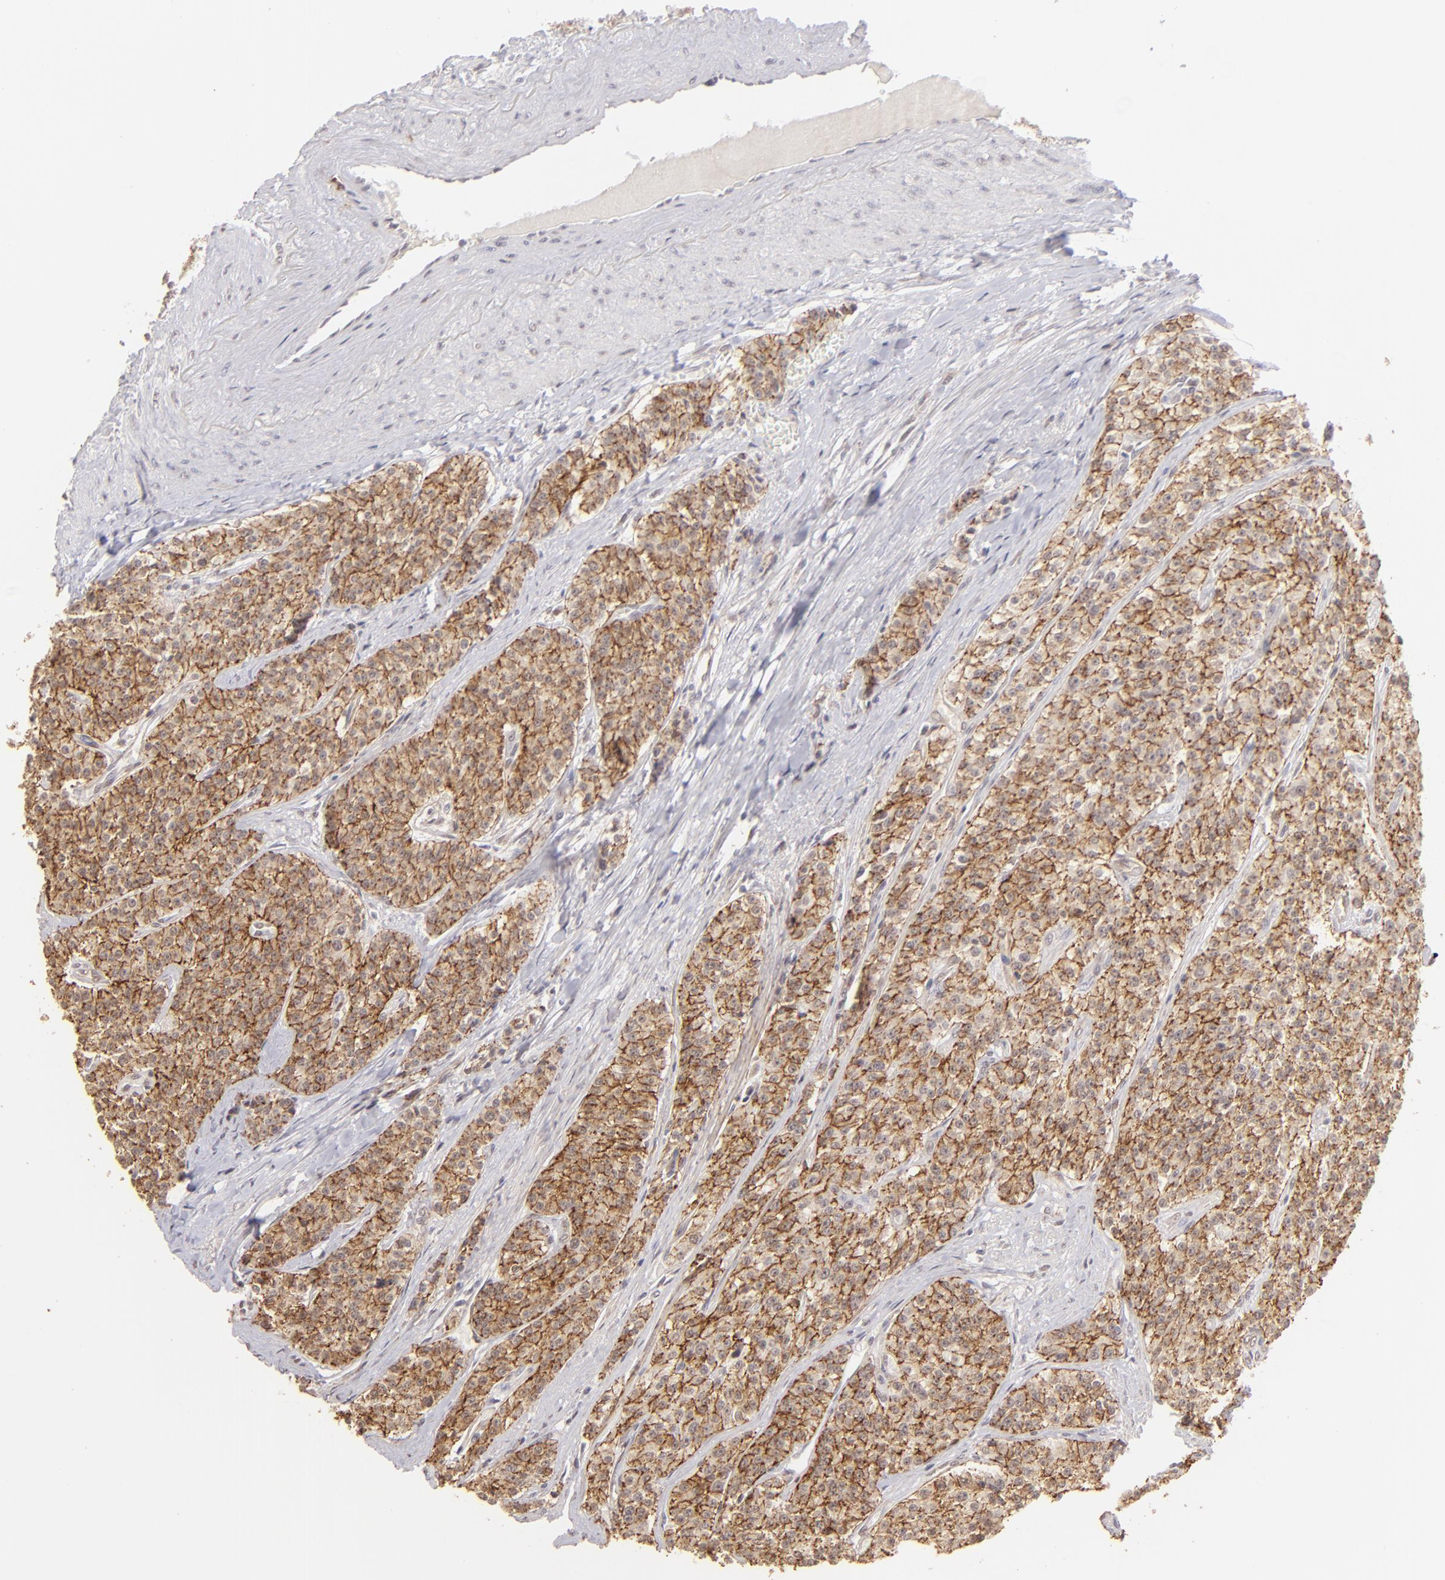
{"staining": {"intensity": "moderate", "quantity": ">75%", "location": "cytoplasmic/membranous"}, "tissue": "carcinoid", "cell_type": "Tumor cells", "image_type": "cancer", "snomed": [{"axis": "morphology", "description": "Carcinoid, malignant, NOS"}, {"axis": "topography", "description": "Stomach"}], "caption": "The image demonstrates immunohistochemical staining of carcinoid (malignant). There is moderate cytoplasmic/membranous positivity is identified in approximately >75% of tumor cells.", "gene": "CLDN1", "patient": {"sex": "female", "age": 76}}